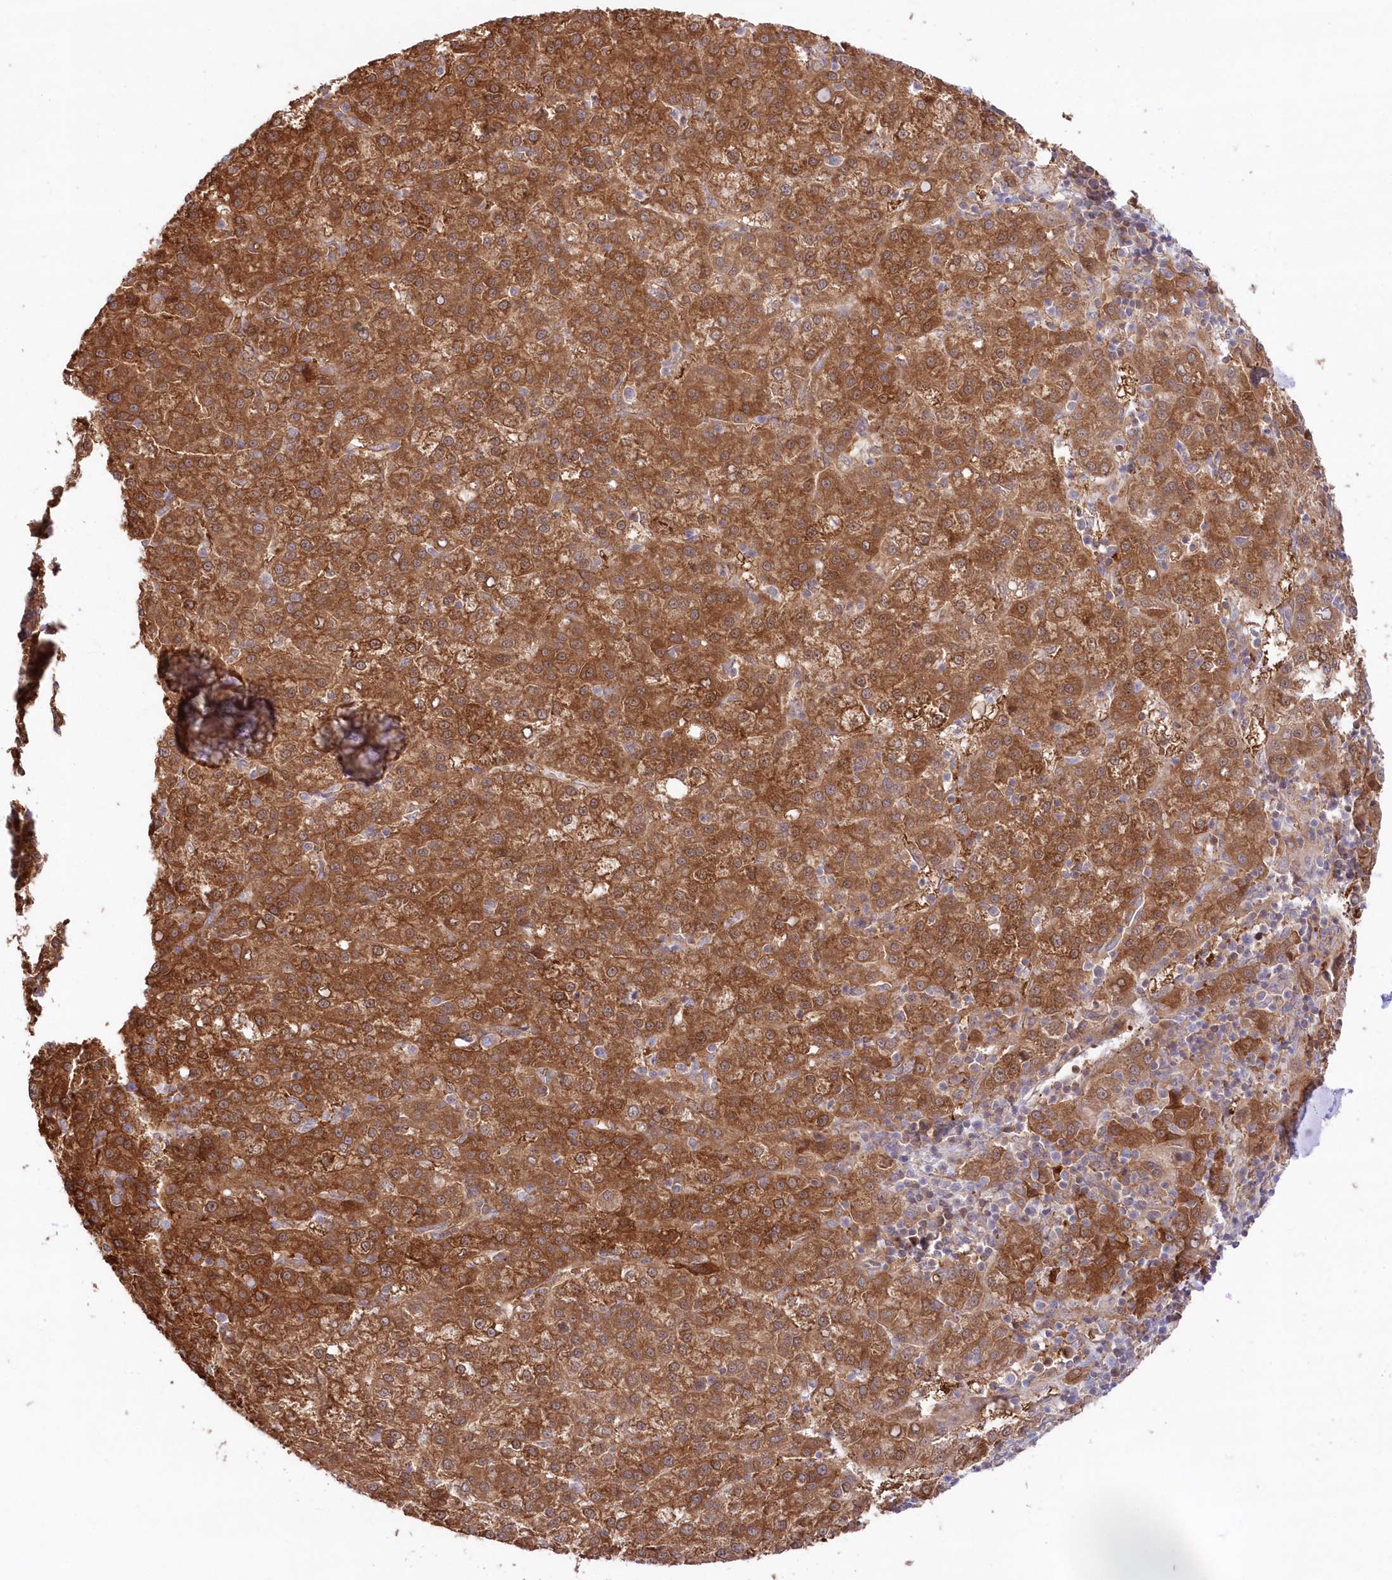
{"staining": {"intensity": "moderate", "quantity": ">75%", "location": "cytoplasmic/membranous"}, "tissue": "liver cancer", "cell_type": "Tumor cells", "image_type": "cancer", "snomed": [{"axis": "morphology", "description": "Carcinoma, Hepatocellular, NOS"}, {"axis": "topography", "description": "Liver"}], "caption": "An immunohistochemistry (IHC) image of neoplastic tissue is shown. Protein staining in brown highlights moderate cytoplasmic/membranous positivity in liver cancer (hepatocellular carcinoma) within tumor cells.", "gene": "GBE1", "patient": {"sex": "female", "age": 58}}